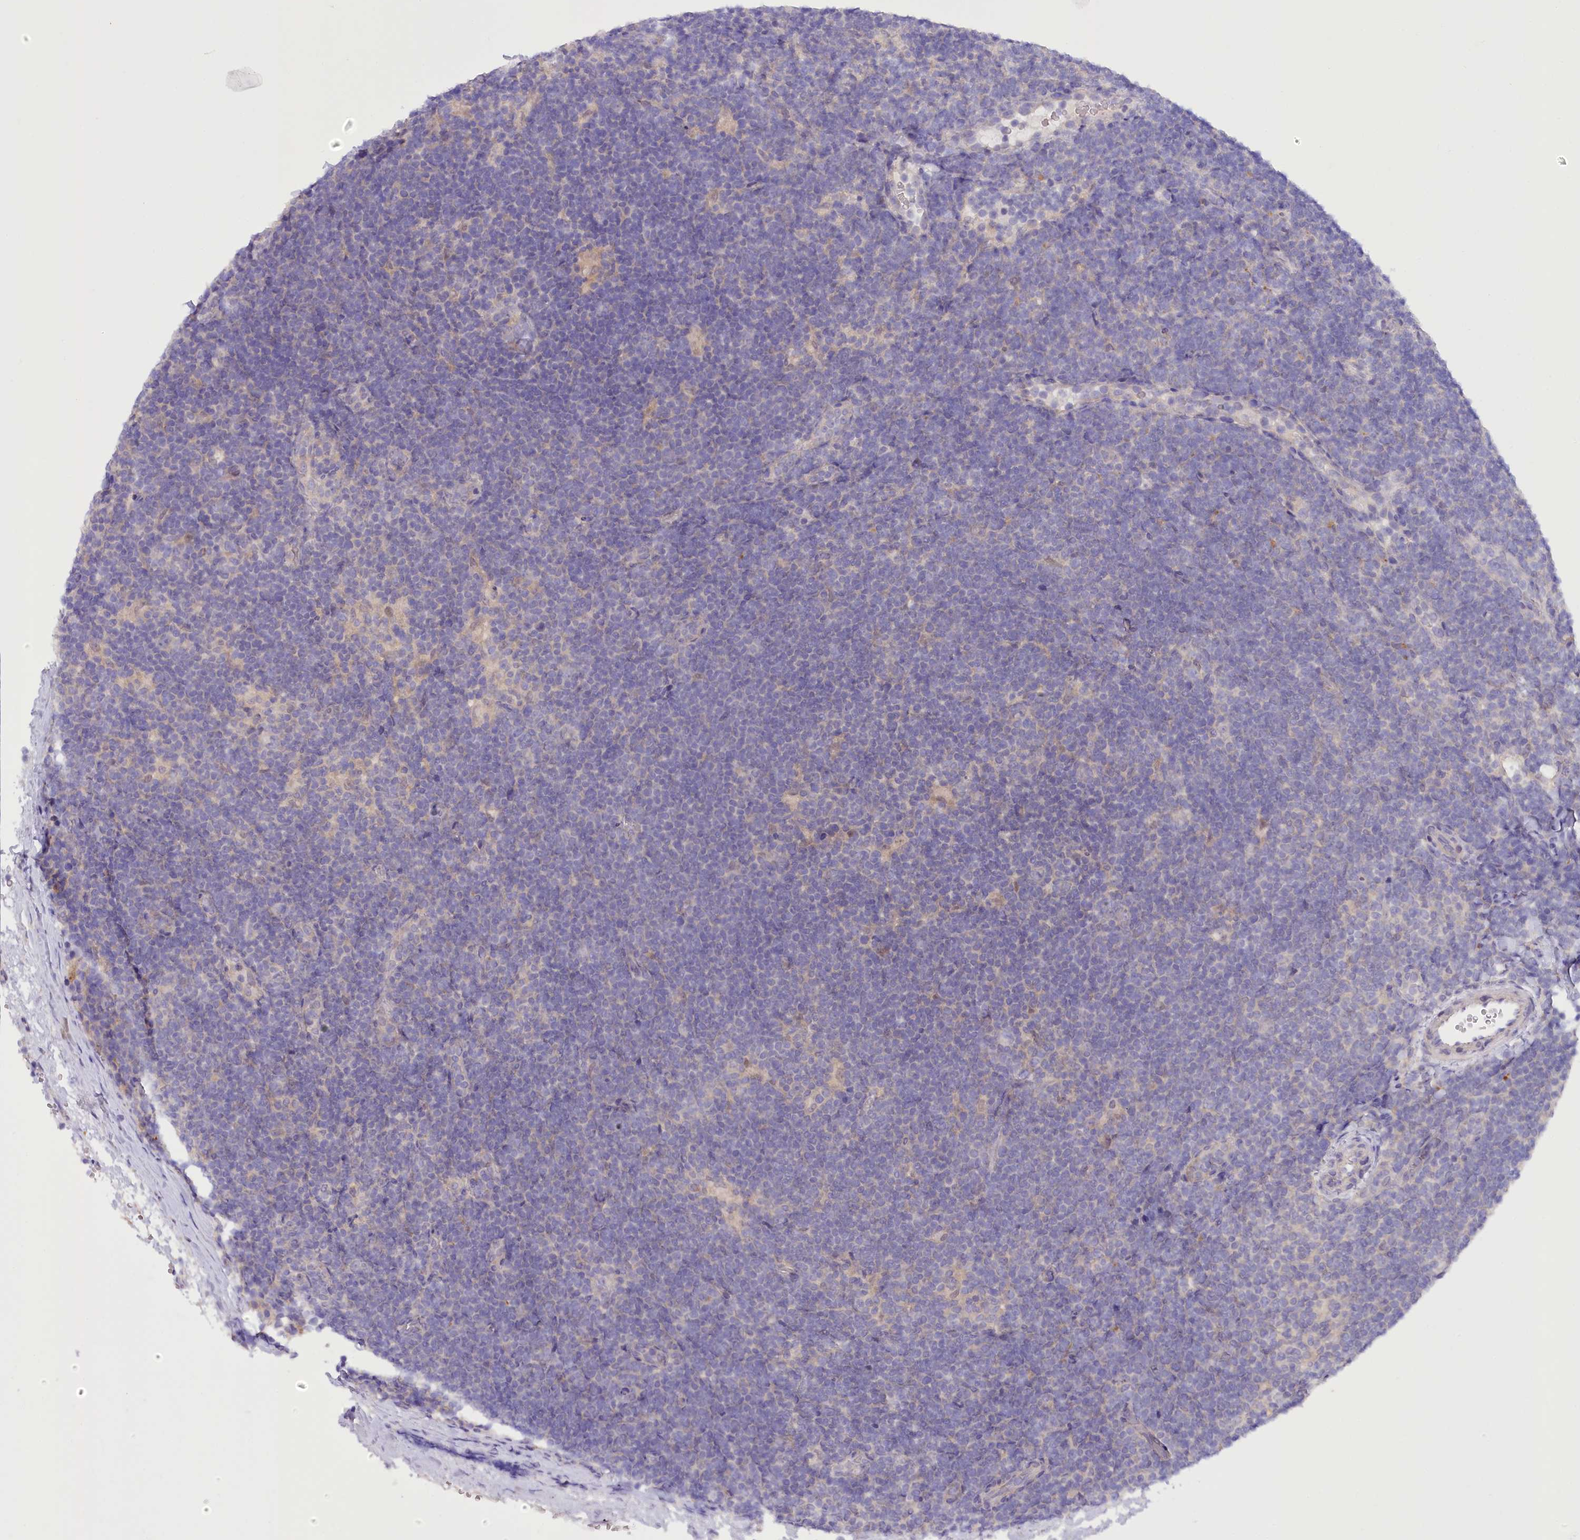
{"staining": {"intensity": "negative", "quantity": "none", "location": "none"}, "tissue": "lymphoma", "cell_type": "Tumor cells", "image_type": "cancer", "snomed": [{"axis": "morphology", "description": "Hodgkin's disease, NOS"}, {"axis": "topography", "description": "Lymph node"}], "caption": "IHC of lymphoma shows no positivity in tumor cells.", "gene": "DCUN1D1", "patient": {"sex": "female", "age": 57}}